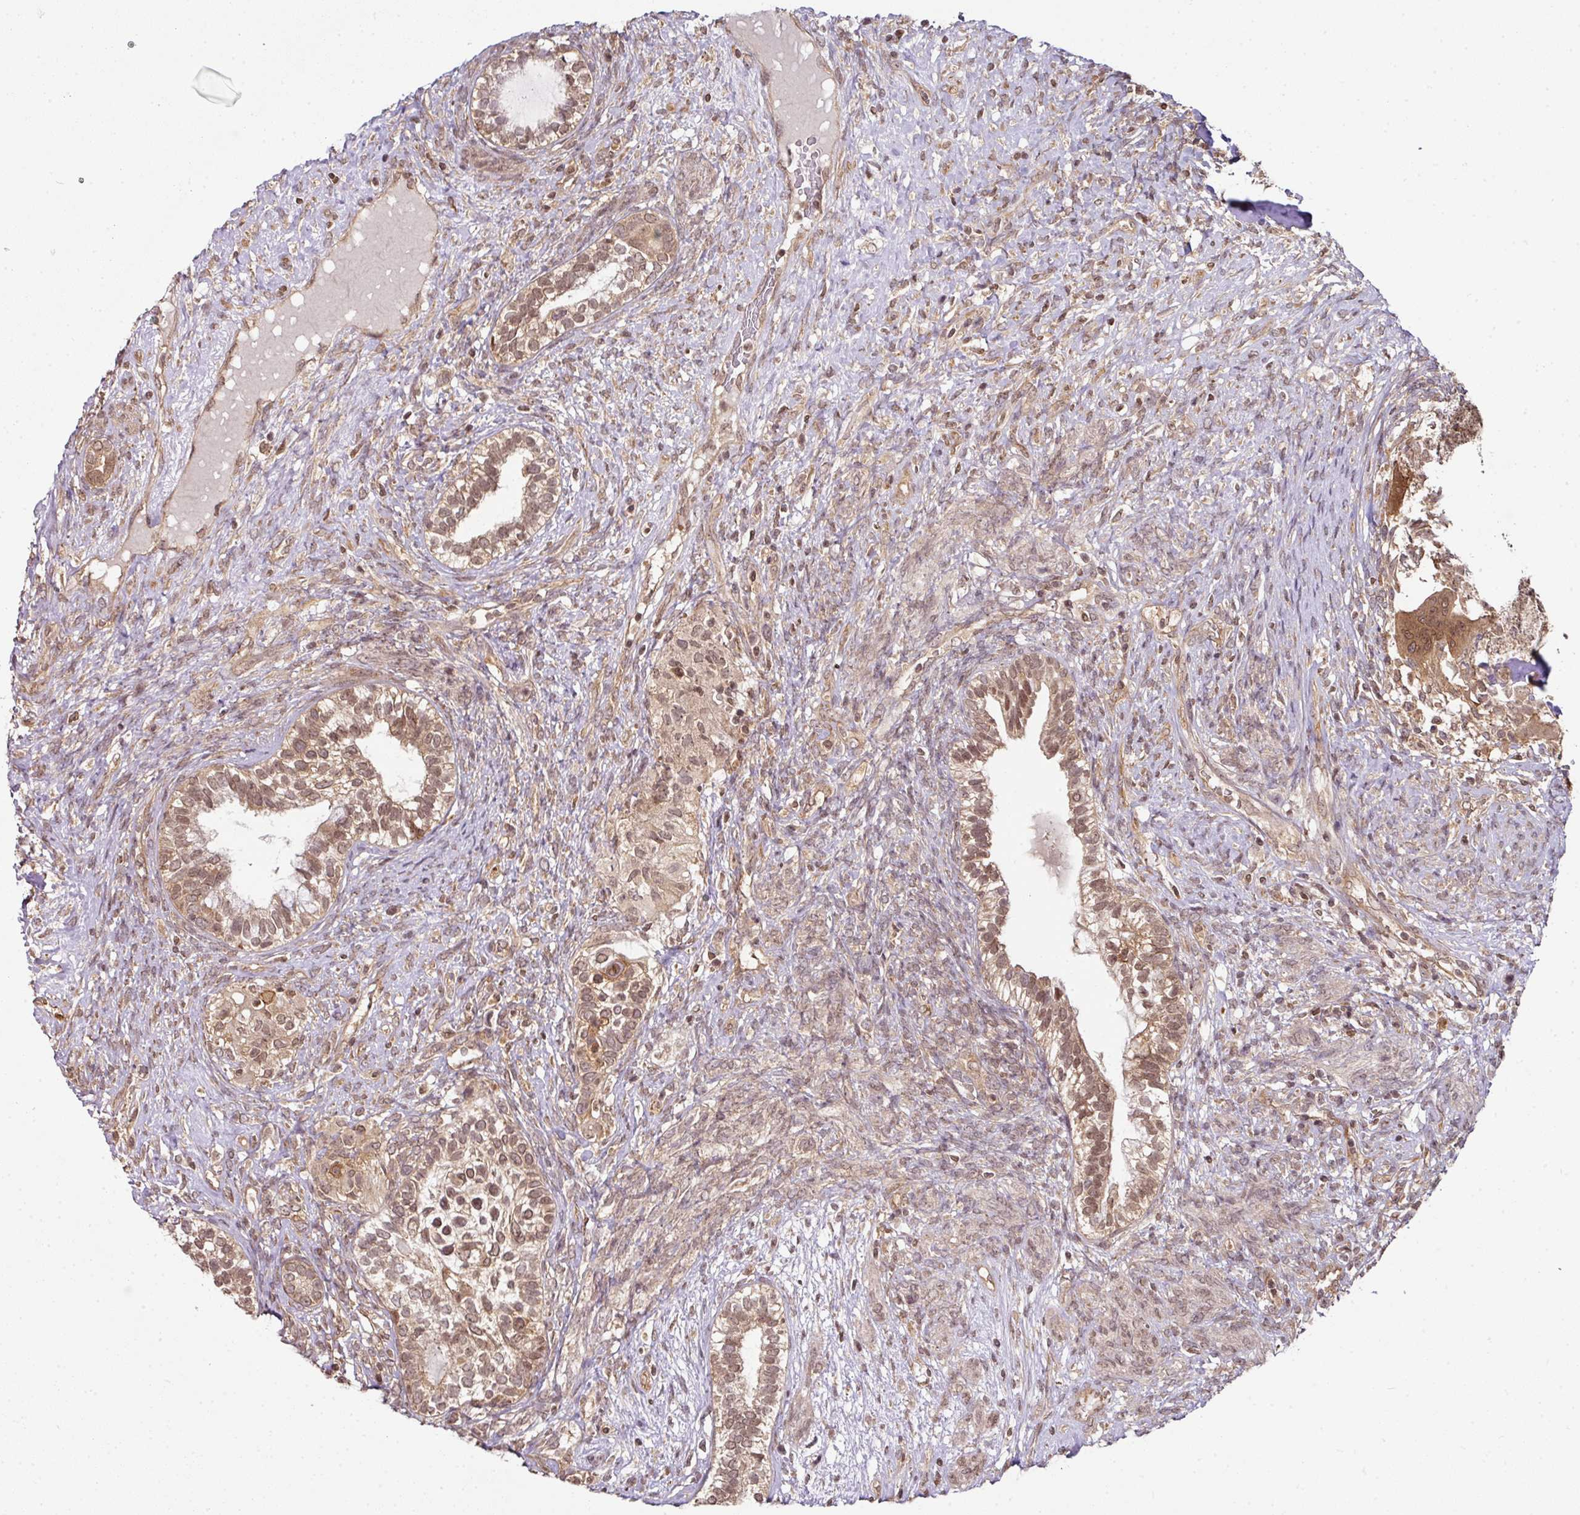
{"staining": {"intensity": "moderate", "quantity": ">75%", "location": "cytoplasmic/membranous,nuclear"}, "tissue": "testis cancer", "cell_type": "Tumor cells", "image_type": "cancer", "snomed": [{"axis": "morphology", "description": "Seminoma, NOS"}, {"axis": "morphology", "description": "Carcinoma, Embryonal, NOS"}, {"axis": "topography", "description": "Testis"}], "caption": "Embryonal carcinoma (testis) tissue demonstrates moderate cytoplasmic/membranous and nuclear positivity in approximately >75% of tumor cells The protein is shown in brown color, while the nuclei are stained blue.", "gene": "ANKRD18A", "patient": {"sex": "male", "age": 41}}